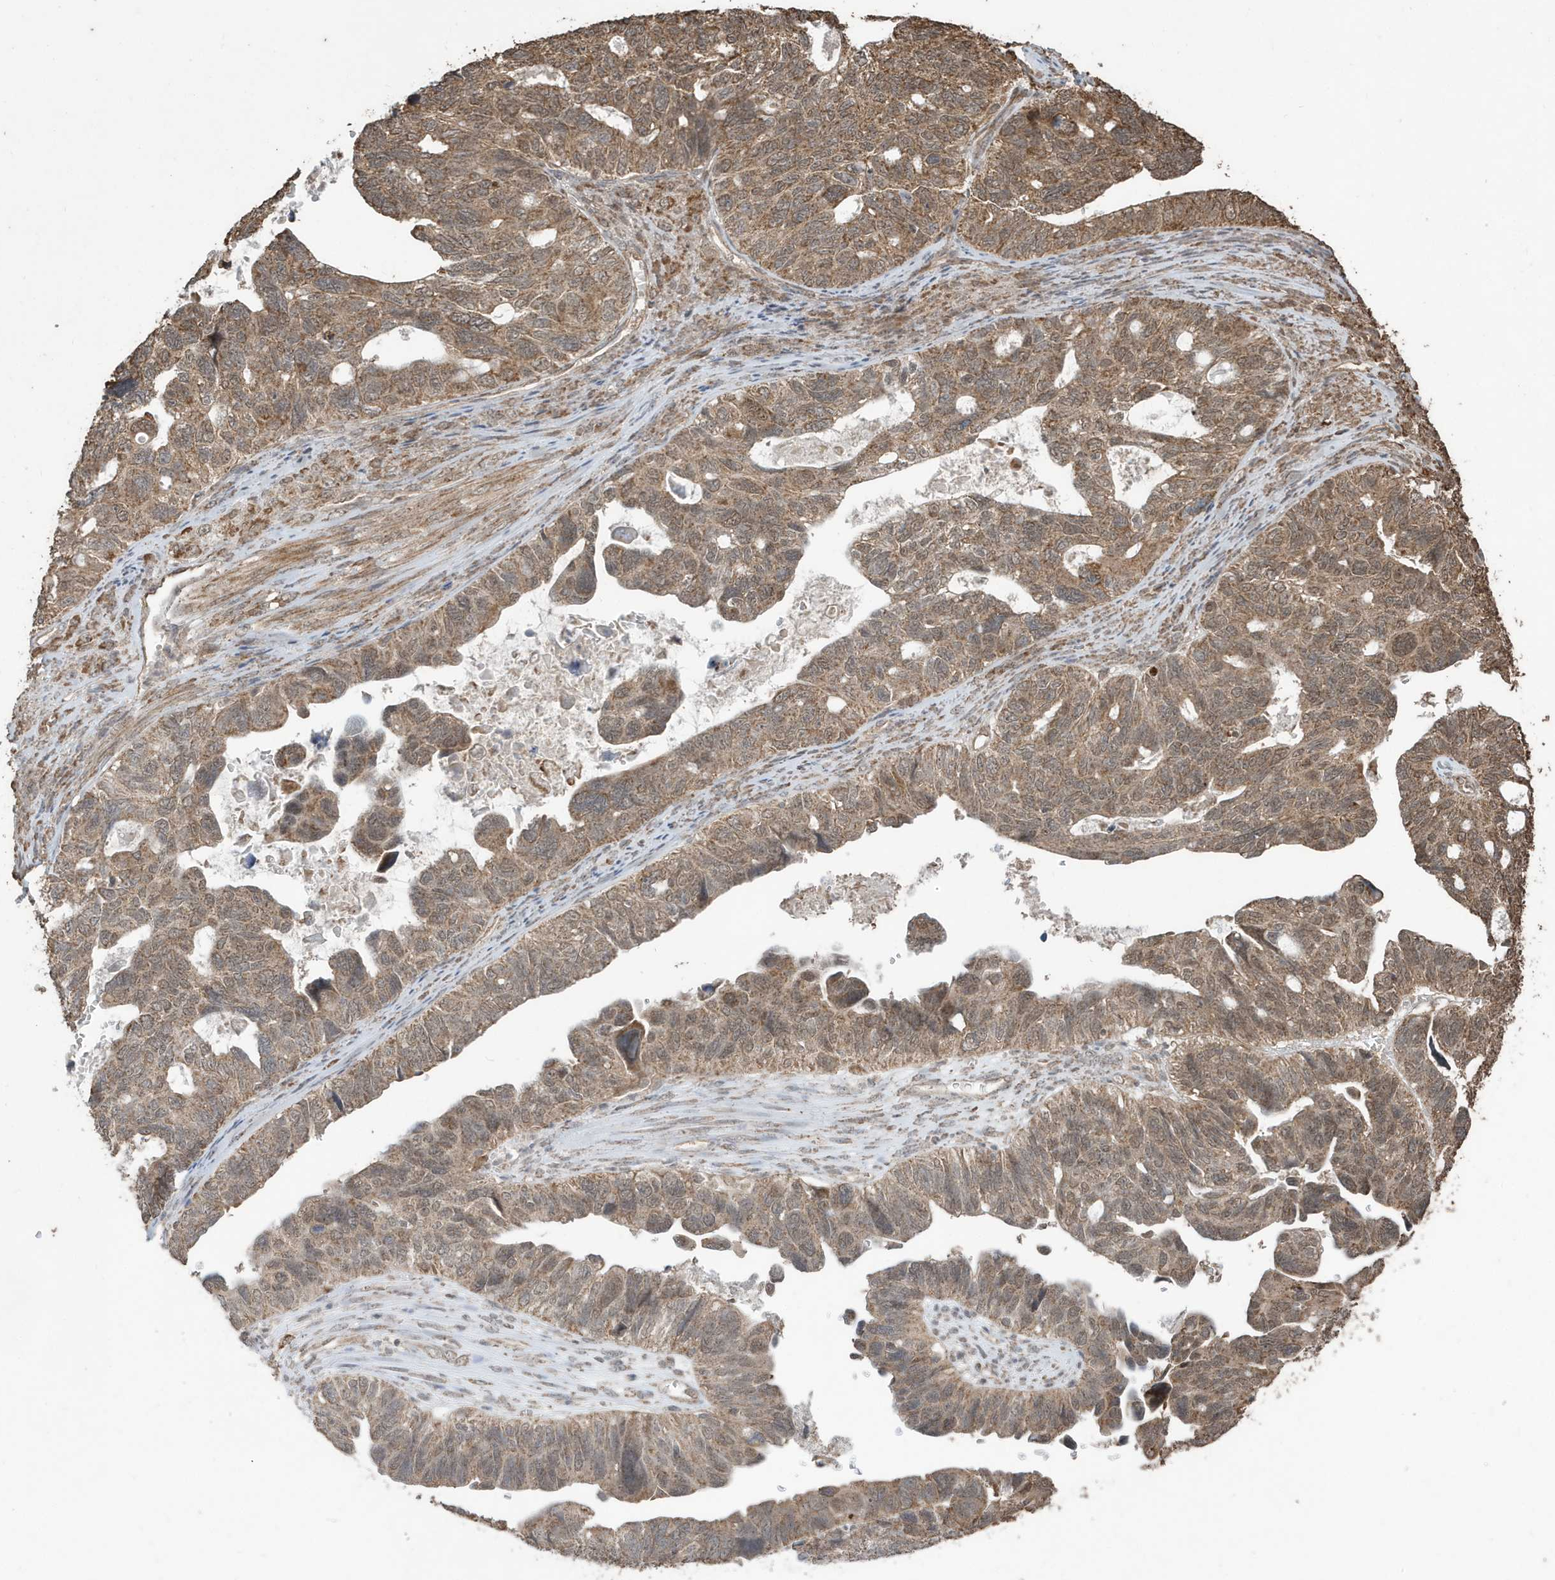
{"staining": {"intensity": "moderate", "quantity": ">75%", "location": "cytoplasmic/membranous"}, "tissue": "ovarian cancer", "cell_type": "Tumor cells", "image_type": "cancer", "snomed": [{"axis": "morphology", "description": "Cystadenocarcinoma, serous, NOS"}, {"axis": "topography", "description": "Ovary"}], "caption": "Tumor cells demonstrate medium levels of moderate cytoplasmic/membranous expression in about >75% of cells in serous cystadenocarcinoma (ovarian).", "gene": "PAXBP1", "patient": {"sex": "female", "age": 79}}